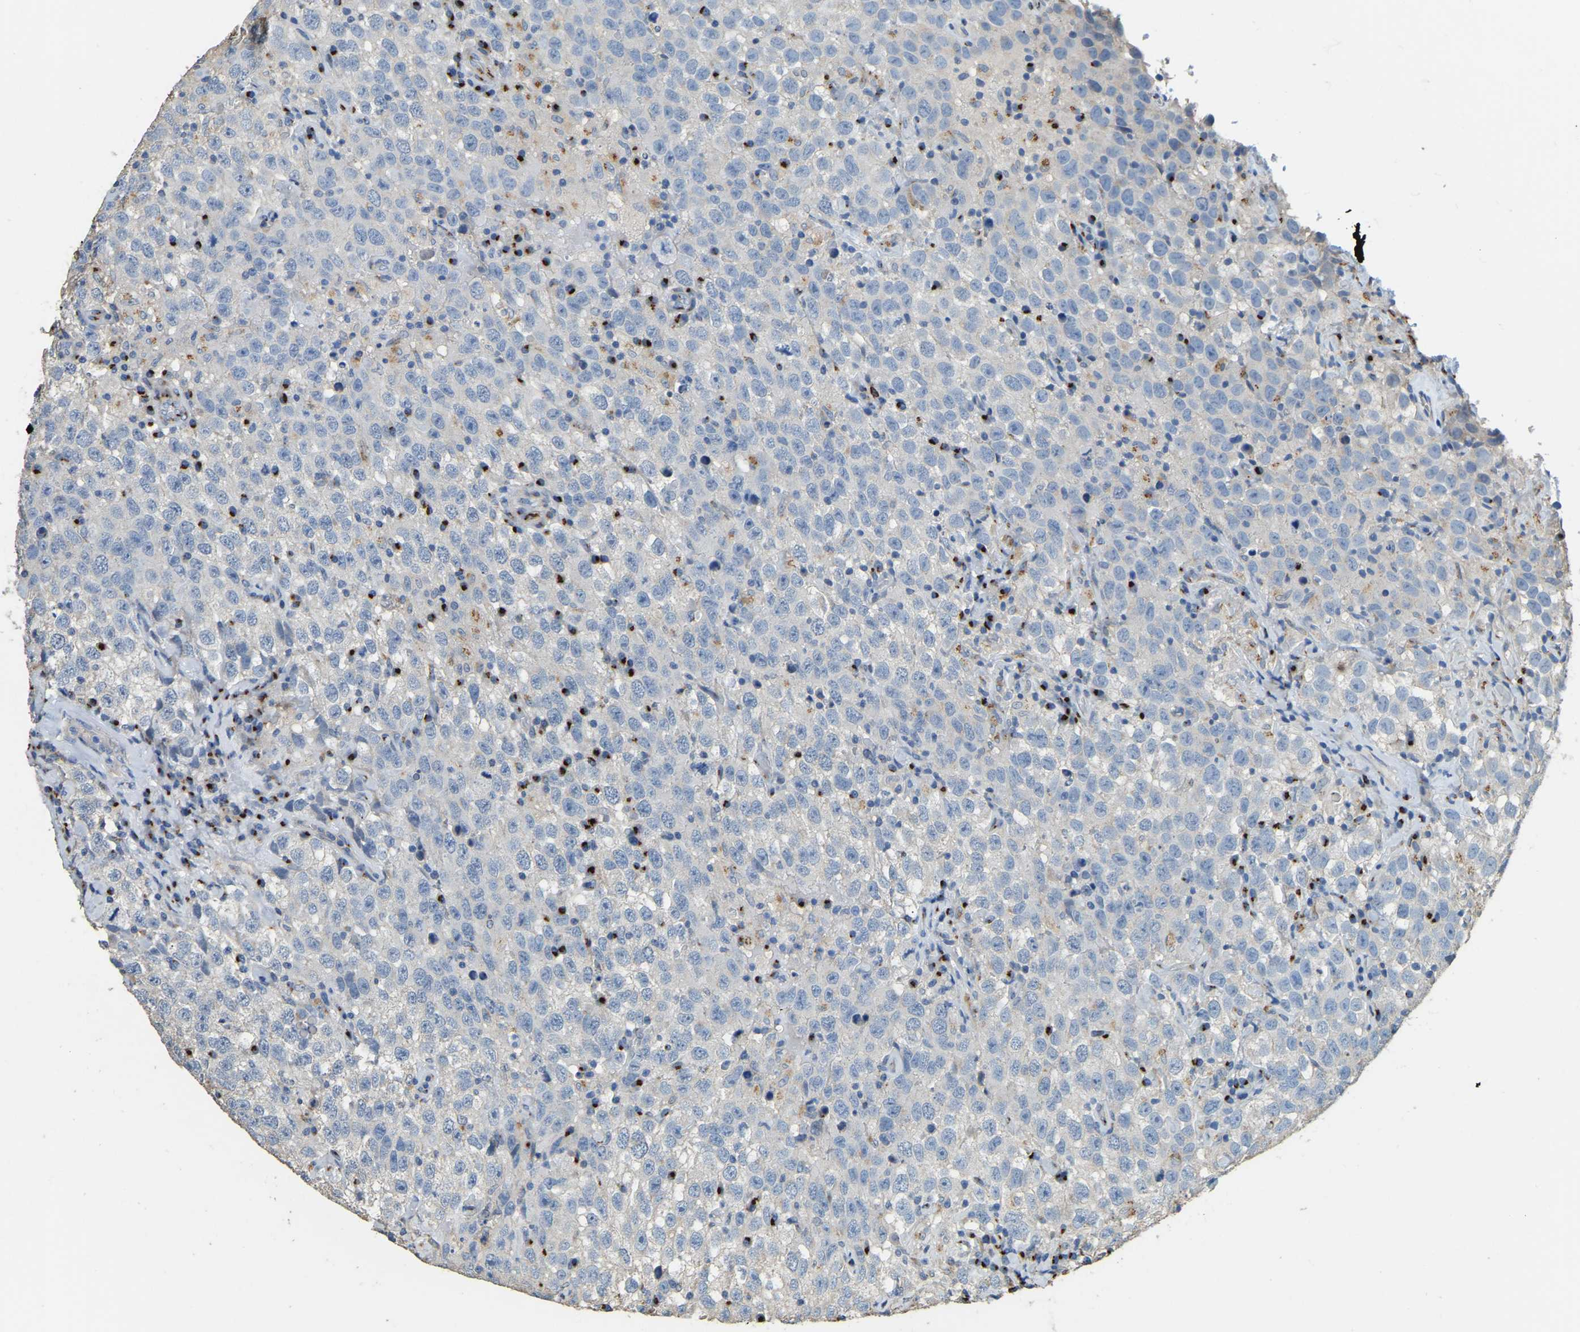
{"staining": {"intensity": "negative", "quantity": "none", "location": "none"}, "tissue": "testis cancer", "cell_type": "Tumor cells", "image_type": "cancer", "snomed": [{"axis": "morphology", "description": "Seminoma, NOS"}, {"axis": "topography", "description": "Testis"}], "caption": "Tumor cells show no significant protein expression in testis seminoma.", "gene": "FAM174A", "patient": {"sex": "male", "age": 41}}